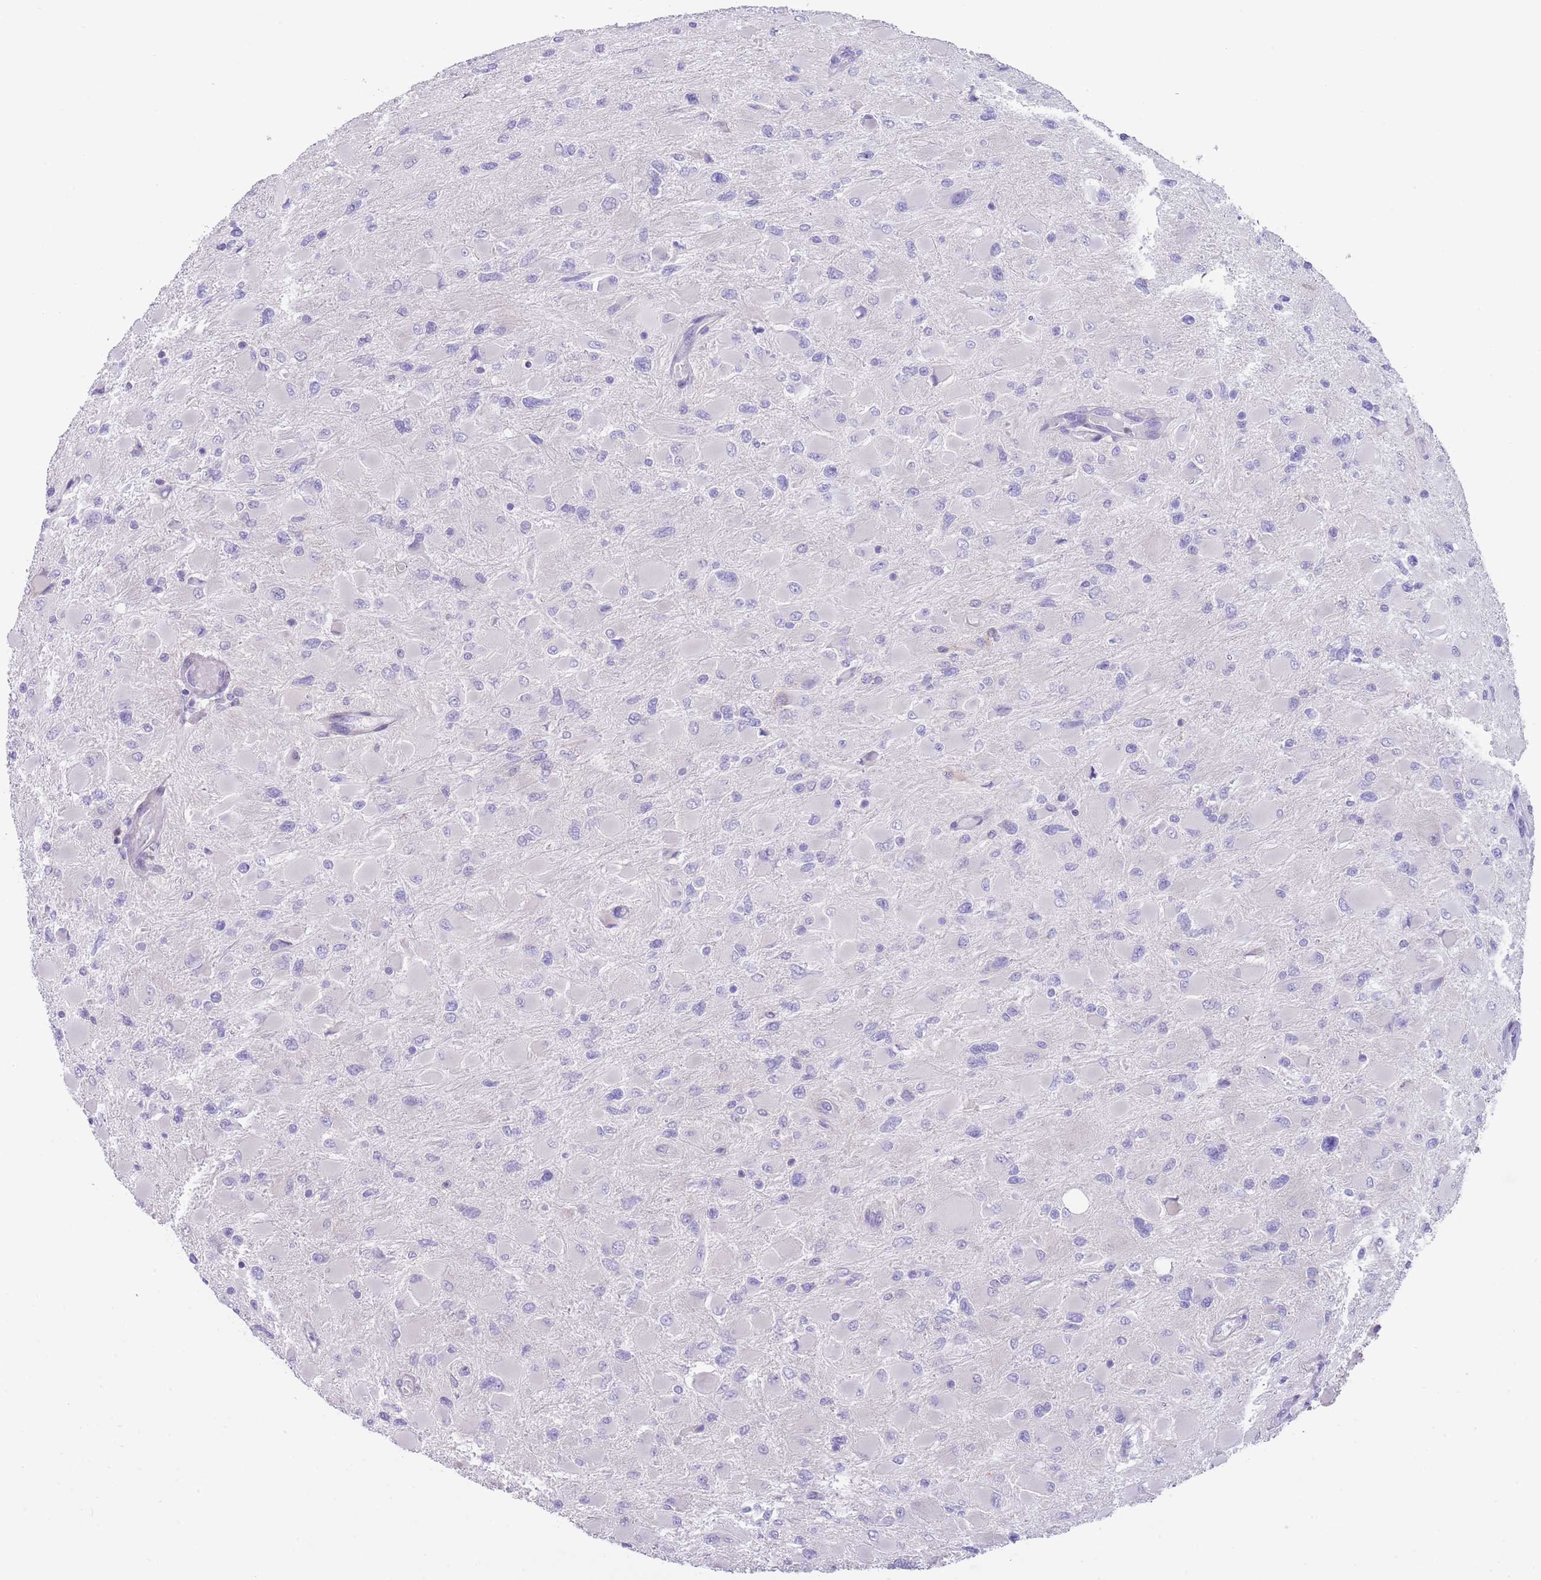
{"staining": {"intensity": "negative", "quantity": "none", "location": "none"}, "tissue": "glioma", "cell_type": "Tumor cells", "image_type": "cancer", "snomed": [{"axis": "morphology", "description": "Glioma, malignant, High grade"}, {"axis": "topography", "description": "Cerebral cortex"}], "caption": "A high-resolution image shows immunohistochemistry (IHC) staining of high-grade glioma (malignant), which reveals no significant staining in tumor cells.", "gene": "LDB3", "patient": {"sex": "female", "age": 36}}